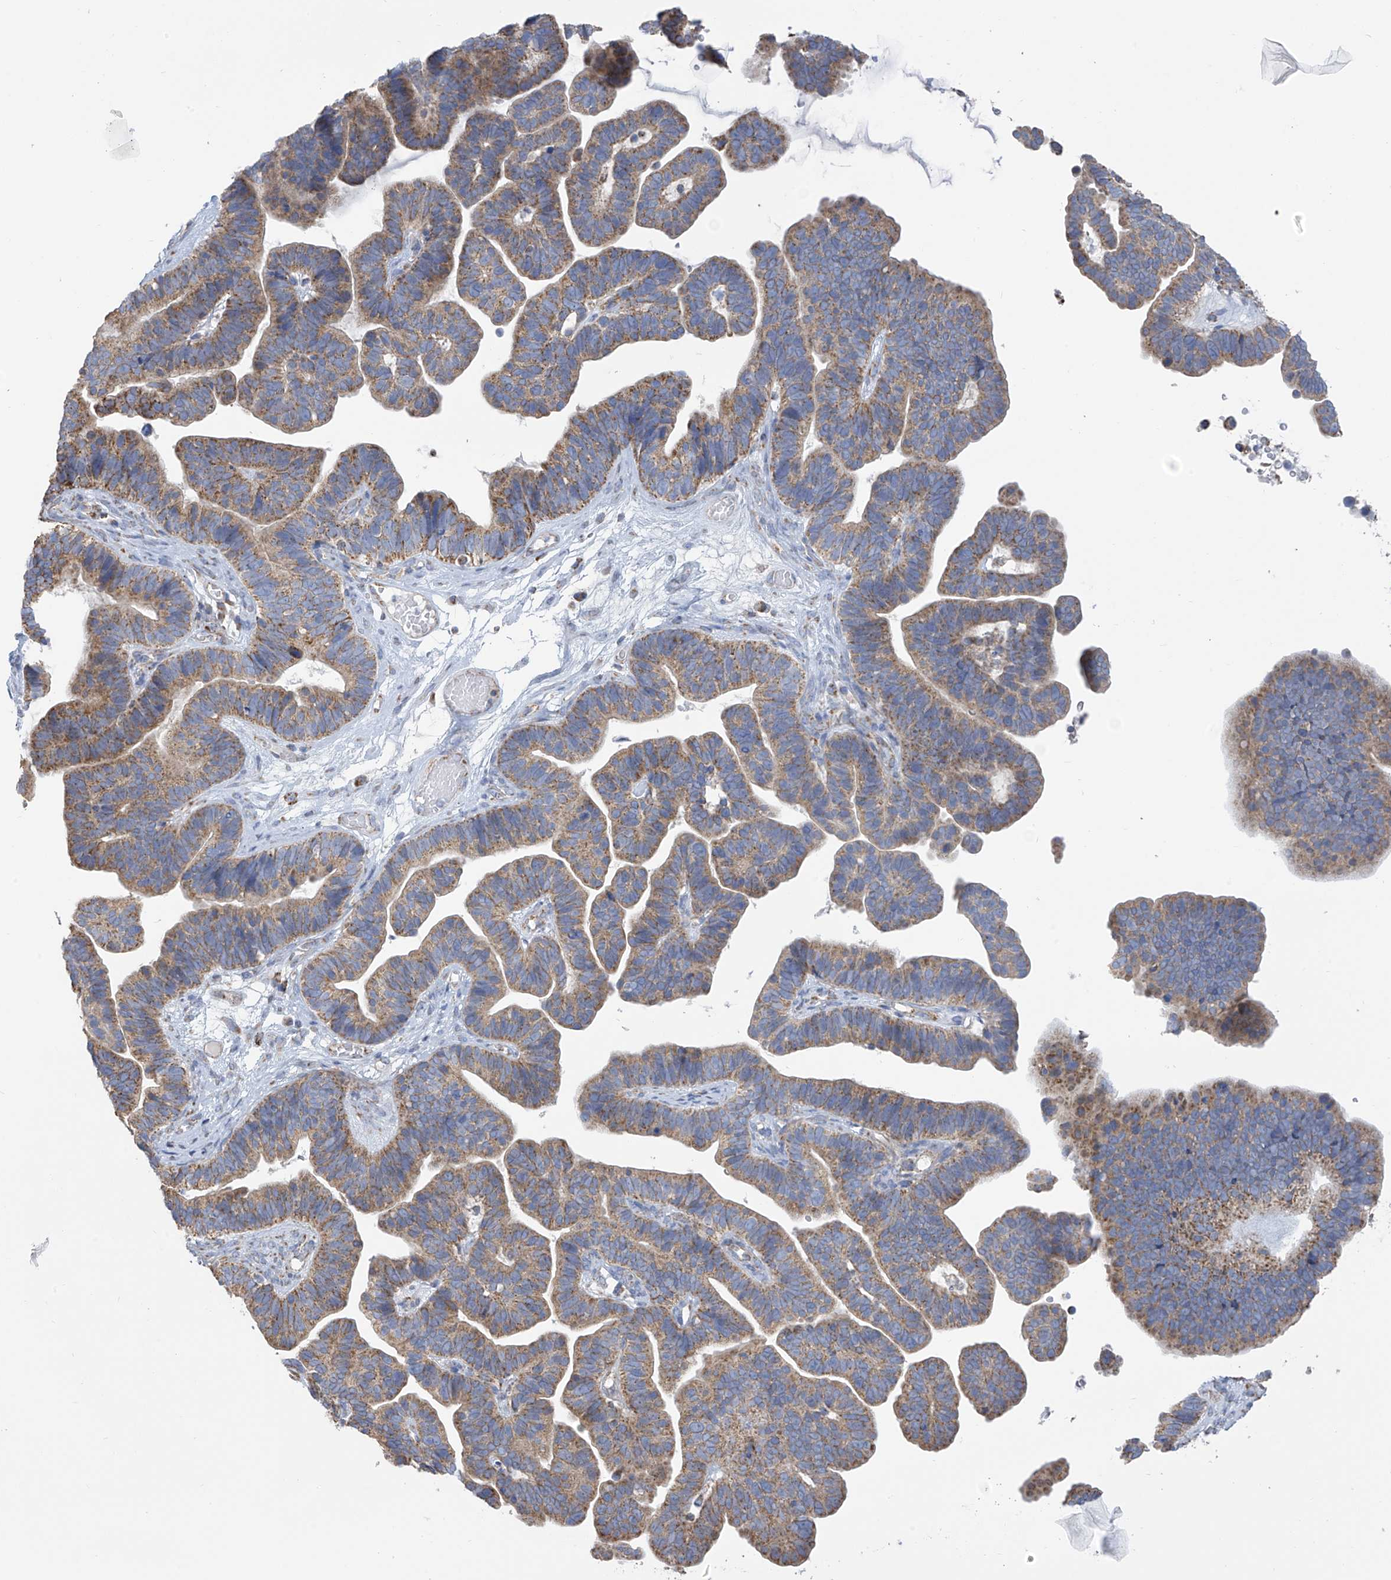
{"staining": {"intensity": "moderate", "quantity": ">75%", "location": "cytoplasmic/membranous"}, "tissue": "ovarian cancer", "cell_type": "Tumor cells", "image_type": "cancer", "snomed": [{"axis": "morphology", "description": "Cystadenocarcinoma, serous, NOS"}, {"axis": "topography", "description": "Ovary"}], "caption": "Human ovarian cancer stained with a brown dye displays moderate cytoplasmic/membranous positive positivity in approximately >75% of tumor cells.", "gene": "PNPT1", "patient": {"sex": "female", "age": 56}}